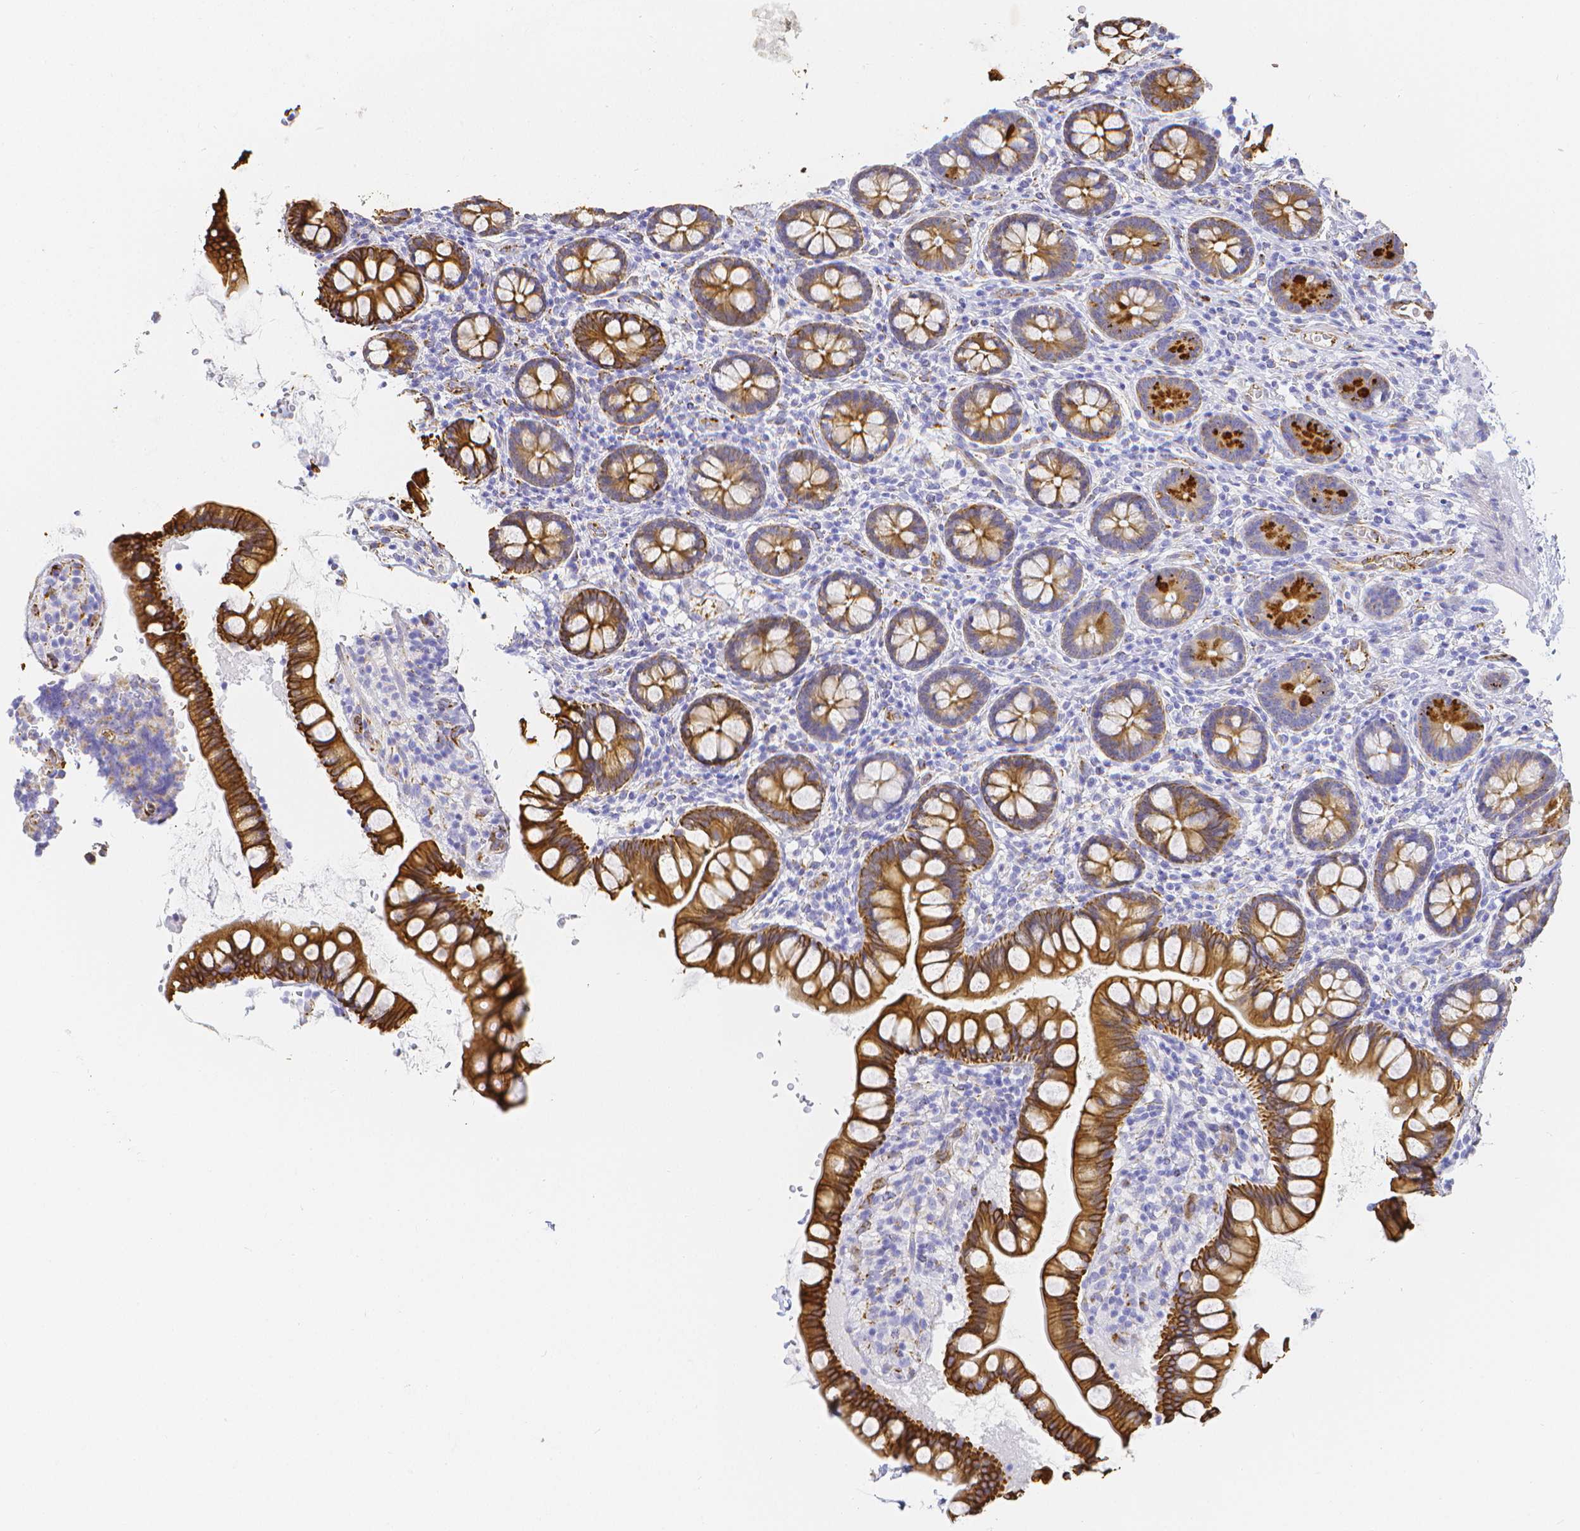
{"staining": {"intensity": "strong", "quantity": ">75%", "location": "cytoplasmic/membranous"}, "tissue": "small intestine", "cell_type": "Glandular cells", "image_type": "normal", "snomed": [{"axis": "morphology", "description": "Normal tissue, NOS"}, {"axis": "topography", "description": "Small intestine"}], "caption": "DAB immunohistochemical staining of benign small intestine shows strong cytoplasmic/membranous protein positivity in approximately >75% of glandular cells.", "gene": "SMURF1", "patient": {"sex": "female", "age": 84}}